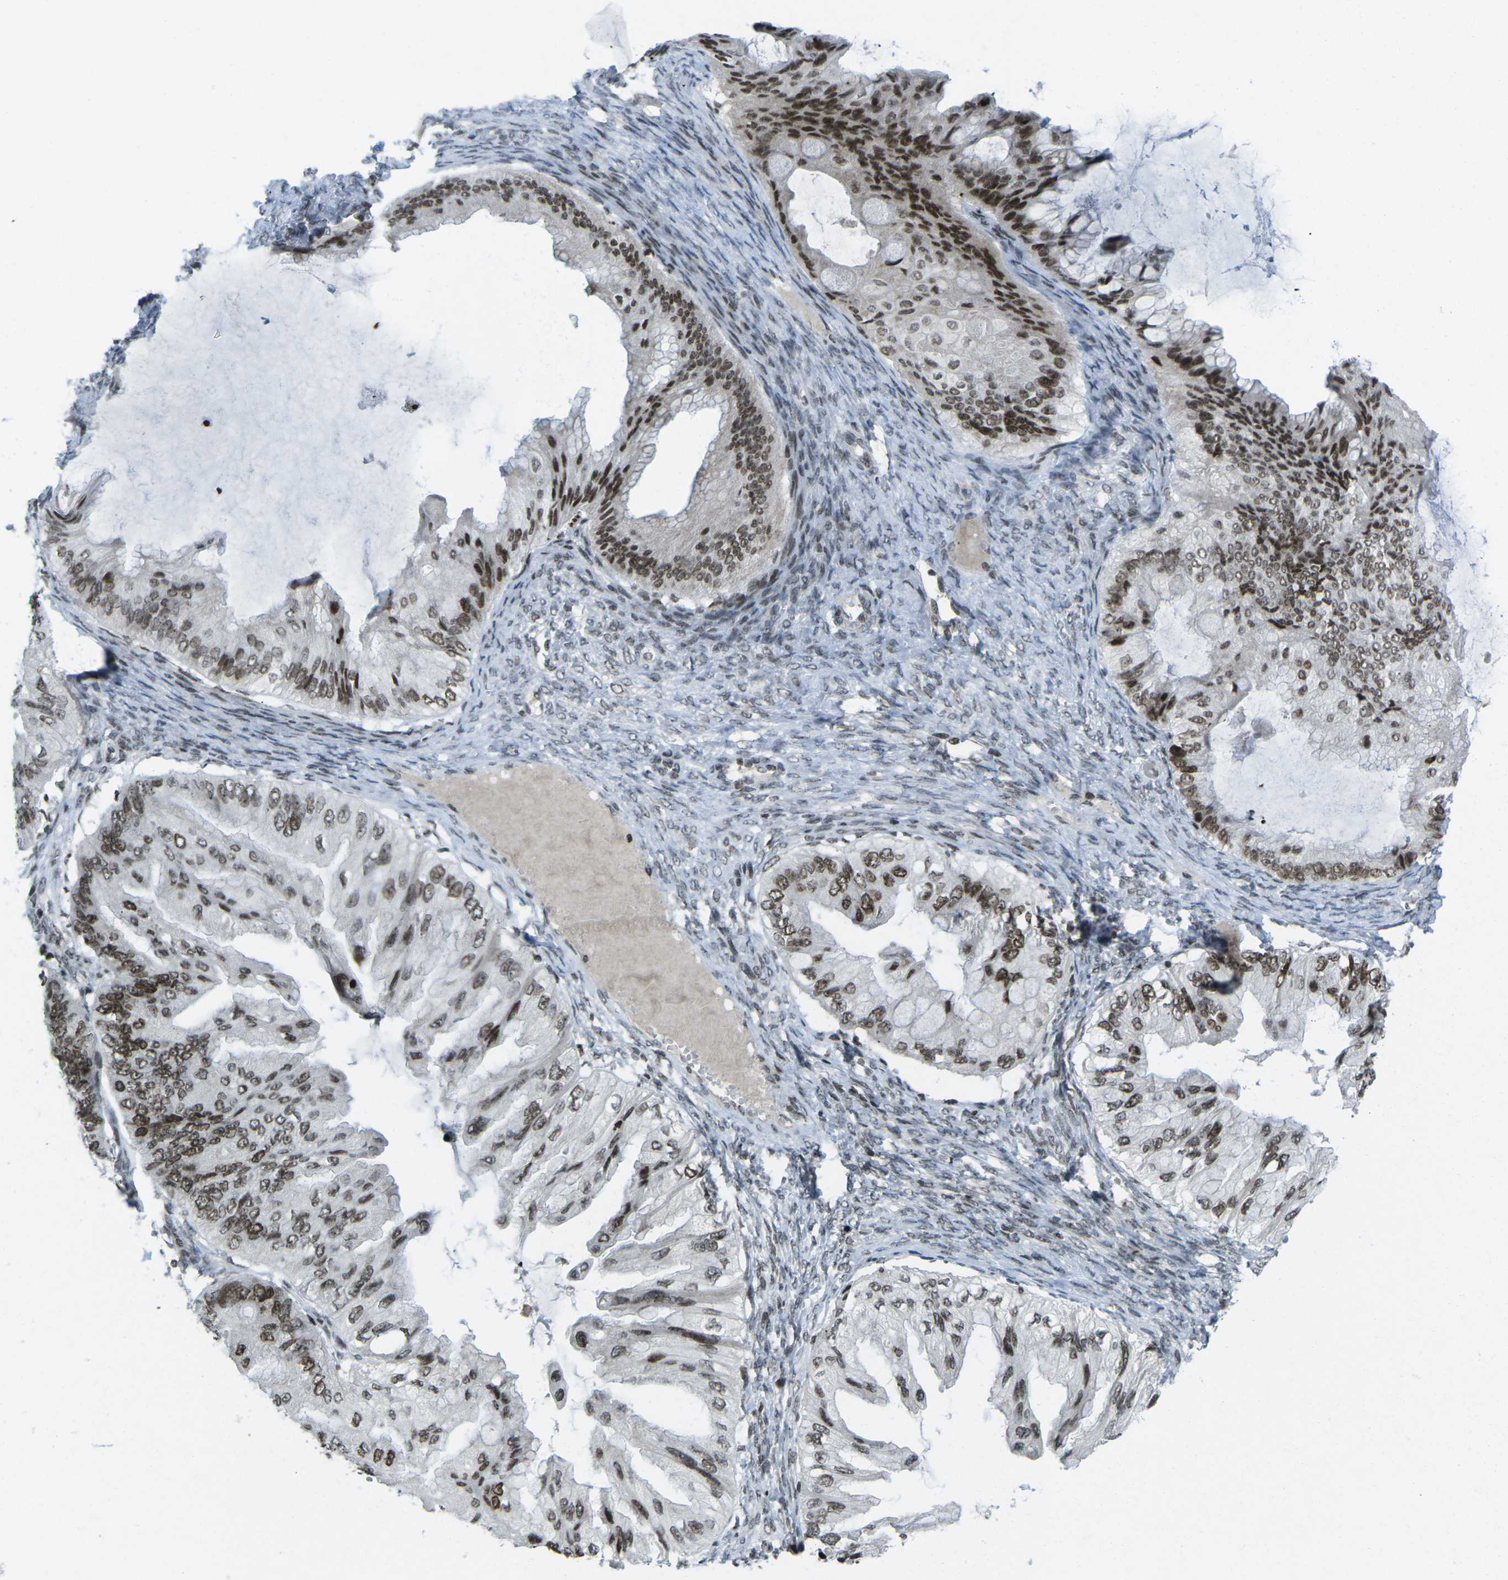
{"staining": {"intensity": "strong", "quantity": ">75%", "location": "nuclear"}, "tissue": "ovarian cancer", "cell_type": "Tumor cells", "image_type": "cancer", "snomed": [{"axis": "morphology", "description": "Cystadenocarcinoma, mucinous, NOS"}, {"axis": "topography", "description": "Ovary"}], "caption": "There is high levels of strong nuclear staining in tumor cells of ovarian cancer, as demonstrated by immunohistochemical staining (brown color).", "gene": "EME1", "patient": {"sex": "female", "age": 61}}